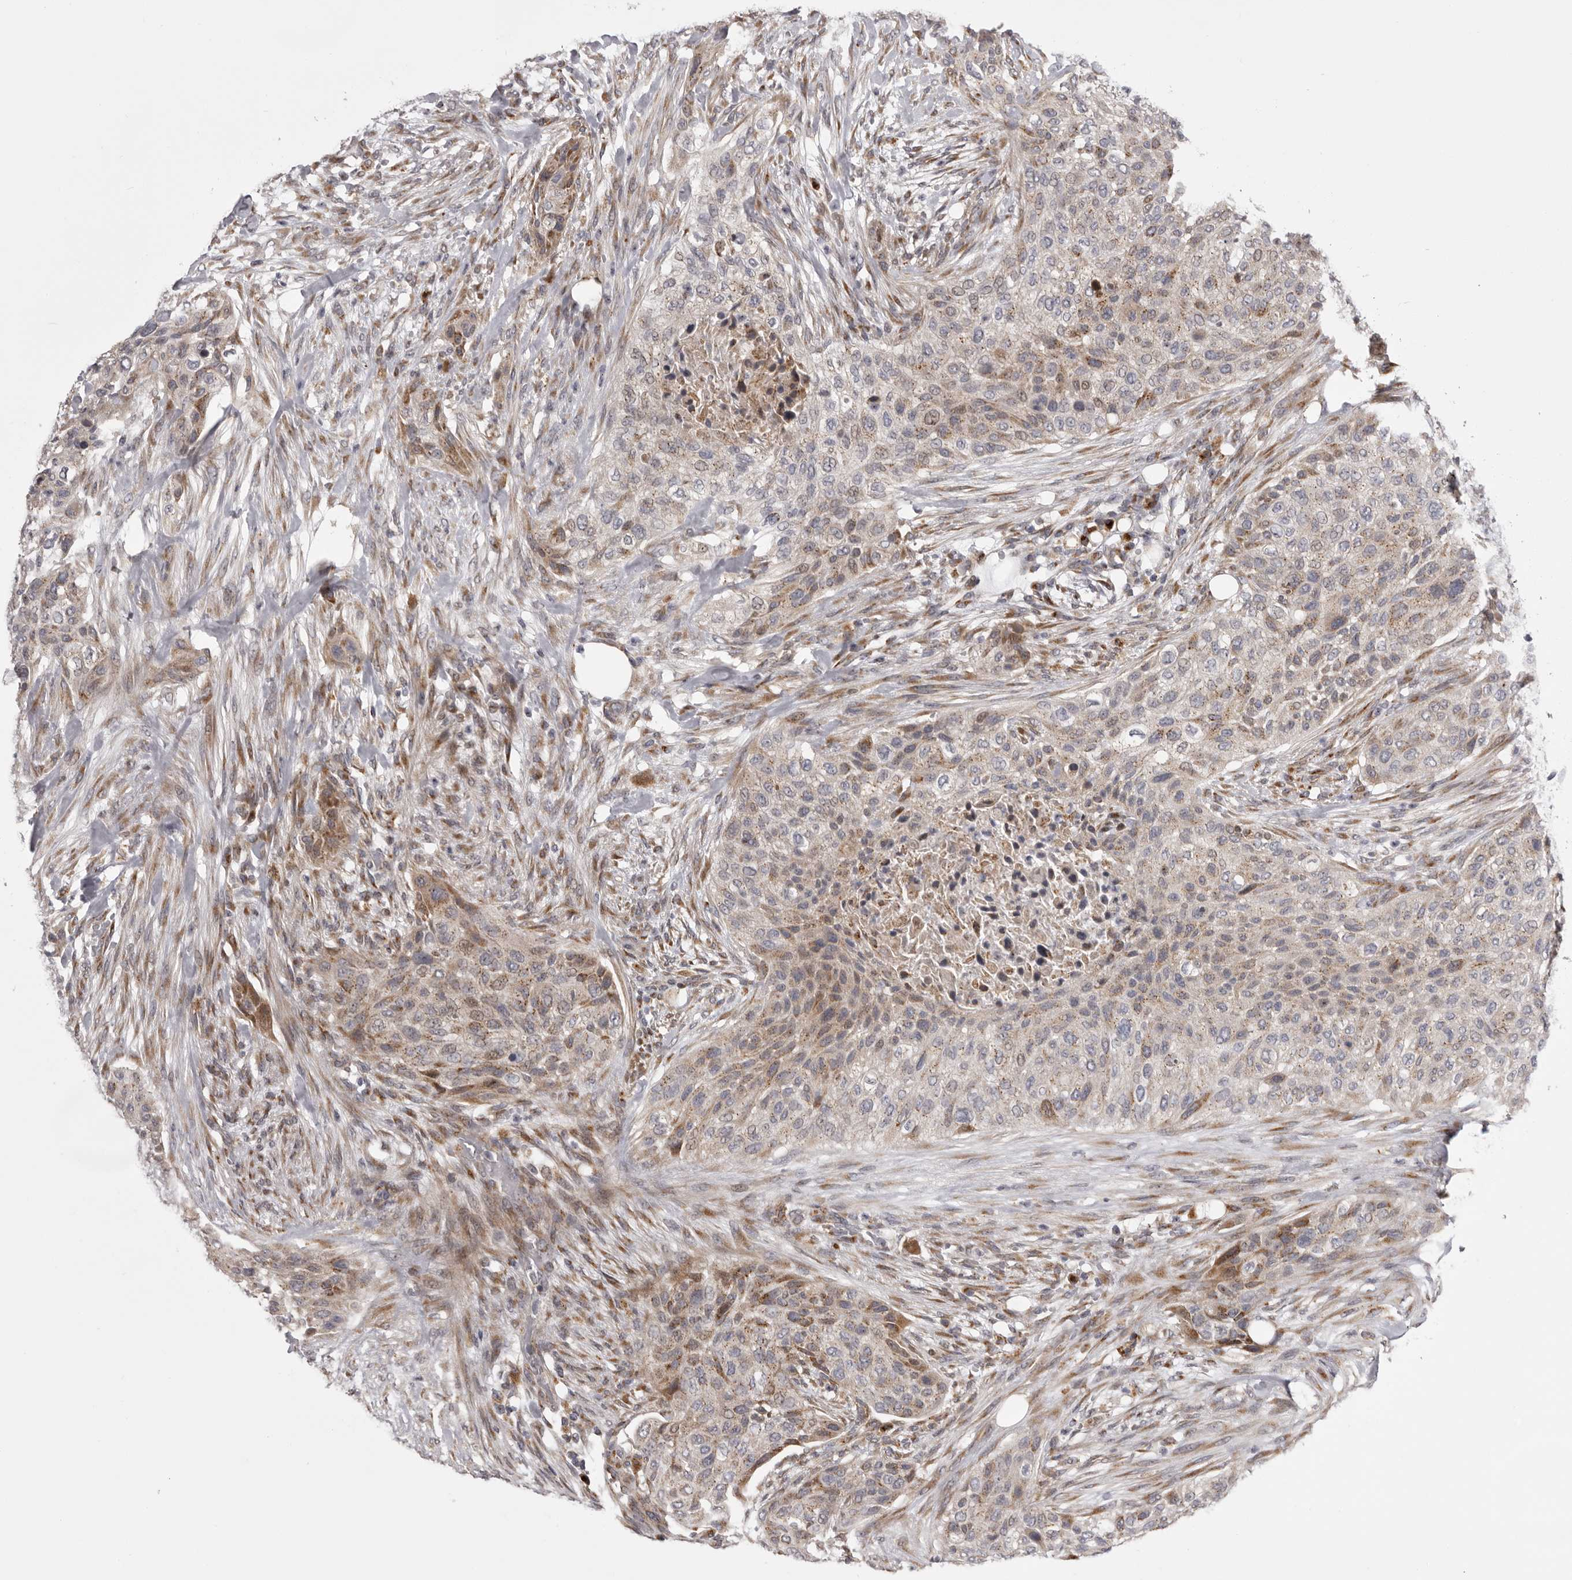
{"staining": {"intensity": "weak", "quantity": ">75%", "location": "cytoplasmic/membranous"}, "tissue": "urothelial cancer", "cell_type": "Tumor cells", "image_type": "cancer", "snomed": [{"axis": "morphology", "description": "Urothelial carcinoma, High grade"}, {"axis": "topography", "description": "Urinary bladder"}], "caption": "Protein staining displays weak cytoplasmic/membranous expression in approximately >75% of tumor cells in urothelial cancer.", "gene": "WDR47", "patient": {"sex": "male", "age": 35}}